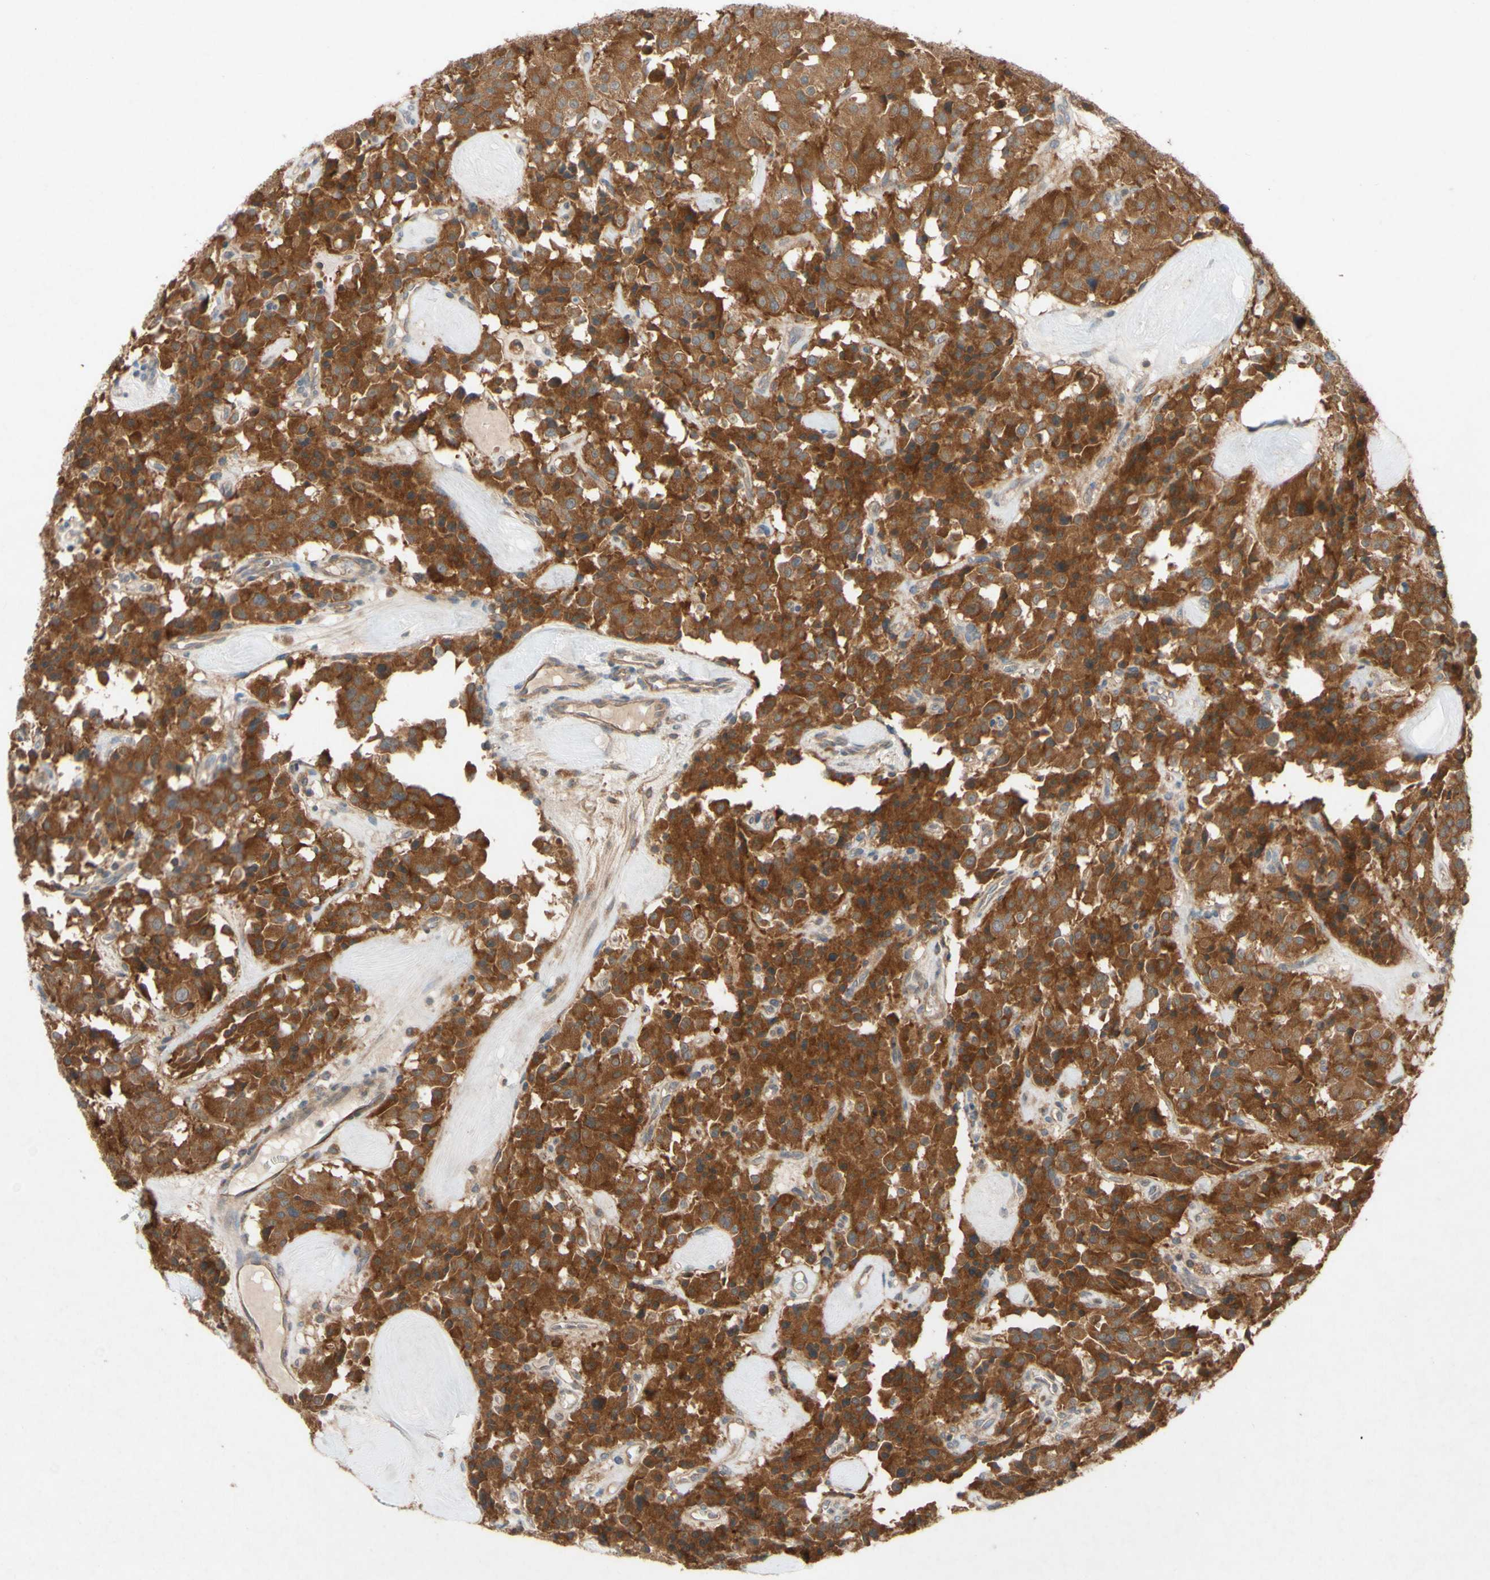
{"staining": {"intensity": "moderate", "quantity": ">75%", "location": "cytoplasmic/membranous"}, "tissue": "carcinoid", "cell_type": "Tumor cells", "image_type": "cancer", "snomed": [{"axis": "morphology", "description": "Carcinoid, malignant, NOS"}, {"axis": "topography", "description": "Lung"}], "caption": "Protein staining by immunohistochemistry exhibits moderate cytoplasmic/membranous positivity in approximately >75% of tumor cells in carcinoid. The protein of interest is shown in brown color, while the nuclei are stained blue.", "gene": "ATP6V1F", "patient": {"sex": "male", "age": 30}}